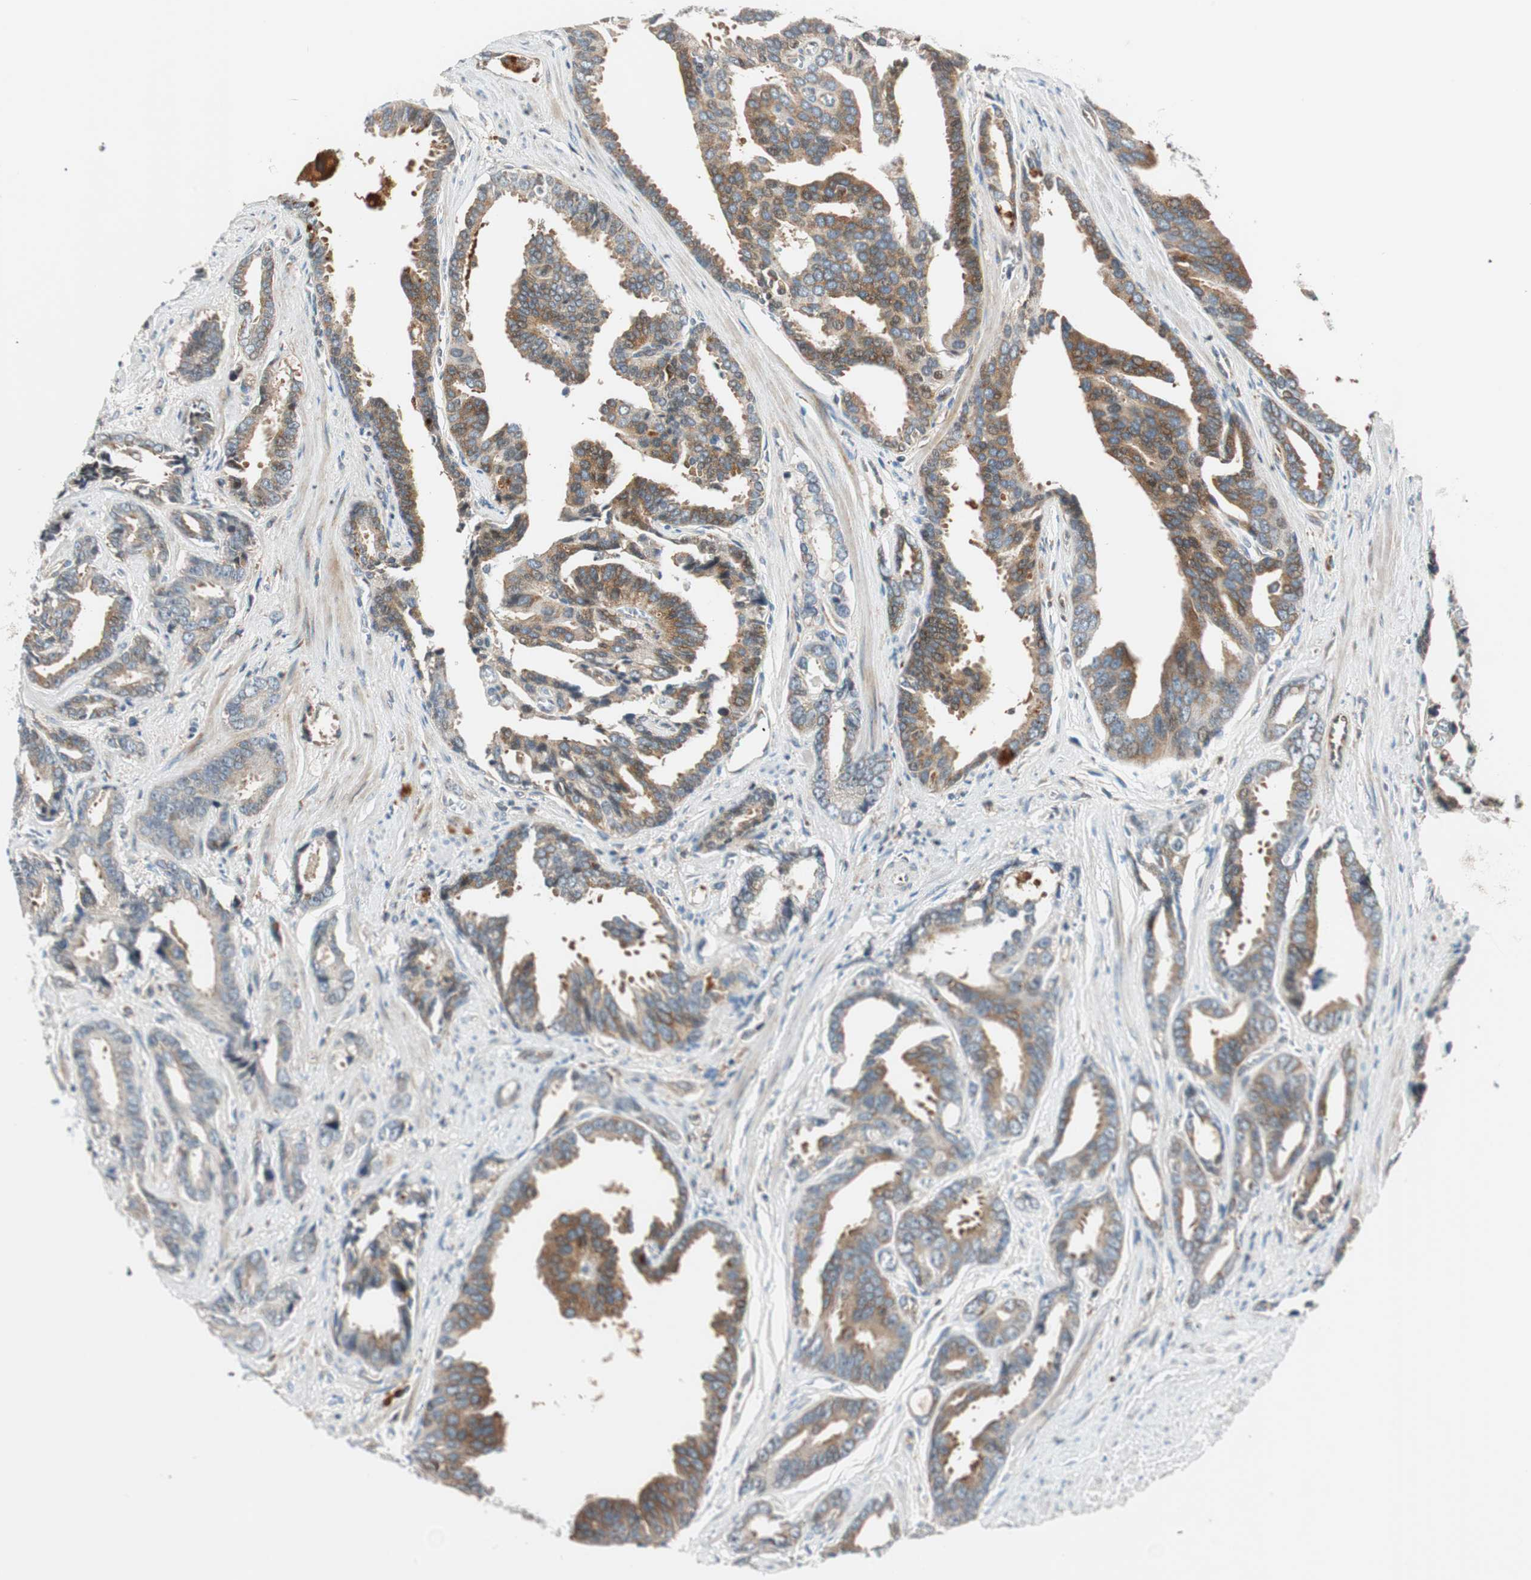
{"staining": {"intensity": "moderate", "quantity": ">75%", "location": "cytoplasmic/membranous"}, "tissue": "prostate cancer", "cell_type": "Tumor cells", "image_type": "cancer", "snomed": [{"axis": "morphology", "description": "Adenocarcinoma, High grade"}, {"axis": "topography", "description": "Prostate"}], "caption": "A brown stain highlights moderate cytoplasmic/membranous positivity of a protein in human prostate adenocarcinoma (high-grade) tumor cells.", "gene": "ABI1", "patient": {"sex": "male", "age": 67}}